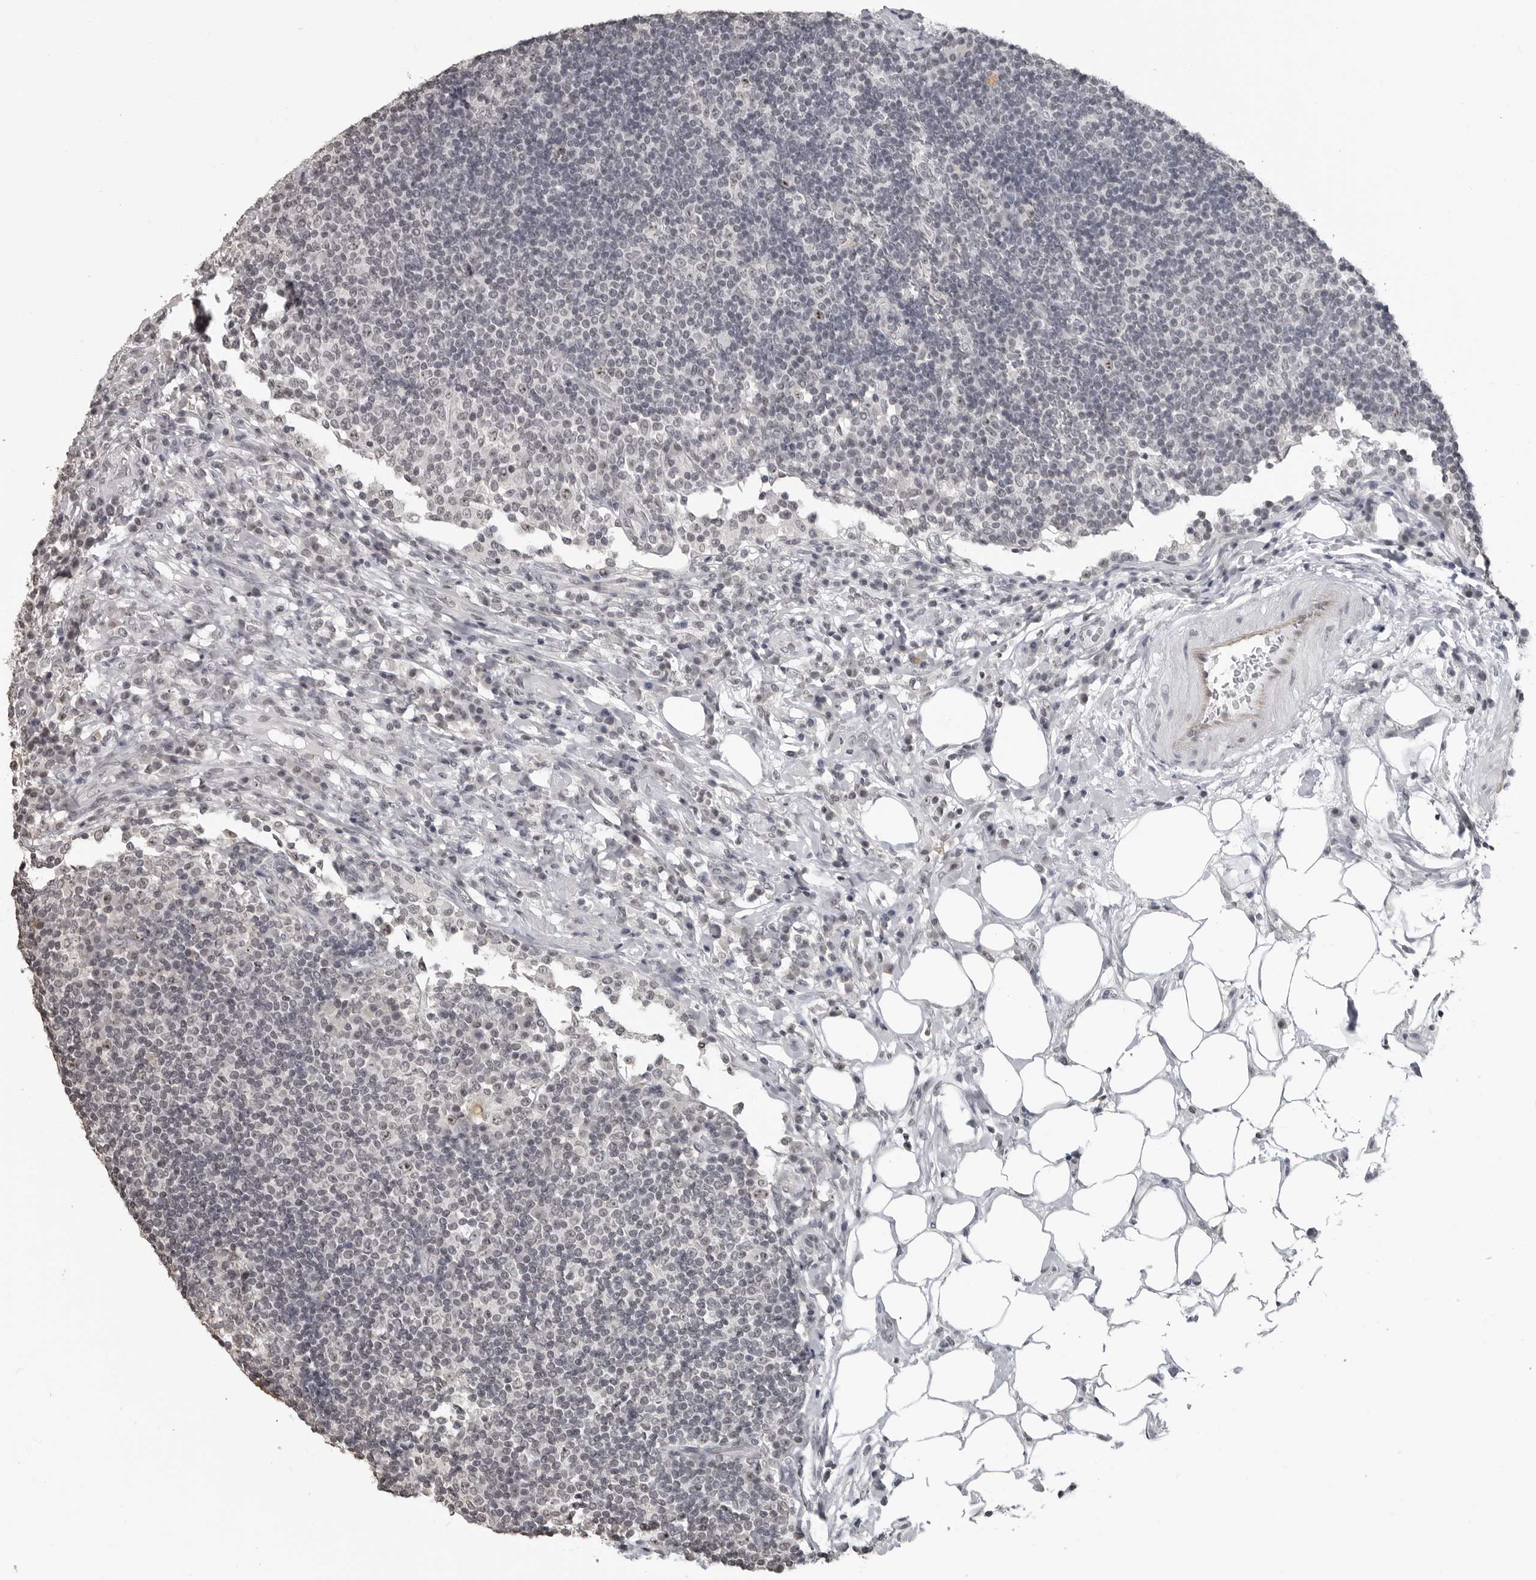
{"staining": {"intensity": "negative", "quantity": "none", "location": "none"}, "tissue": "lymph node", "cell_type": "Germinal center cells", "image_type": "normal", "snomed": [{"axis": "morphology", "description": "Normal tissue, NOS"}, {"axis": "topography", "description": "Lymph node"}], "caption": "An immunohistochemistry (IHC) histopathology image of normal lymph node is shown. There is no staining in germinal center cells of lymph node.", "gene": "DDX54", "patient": {"sex": "female", "age": 53}}